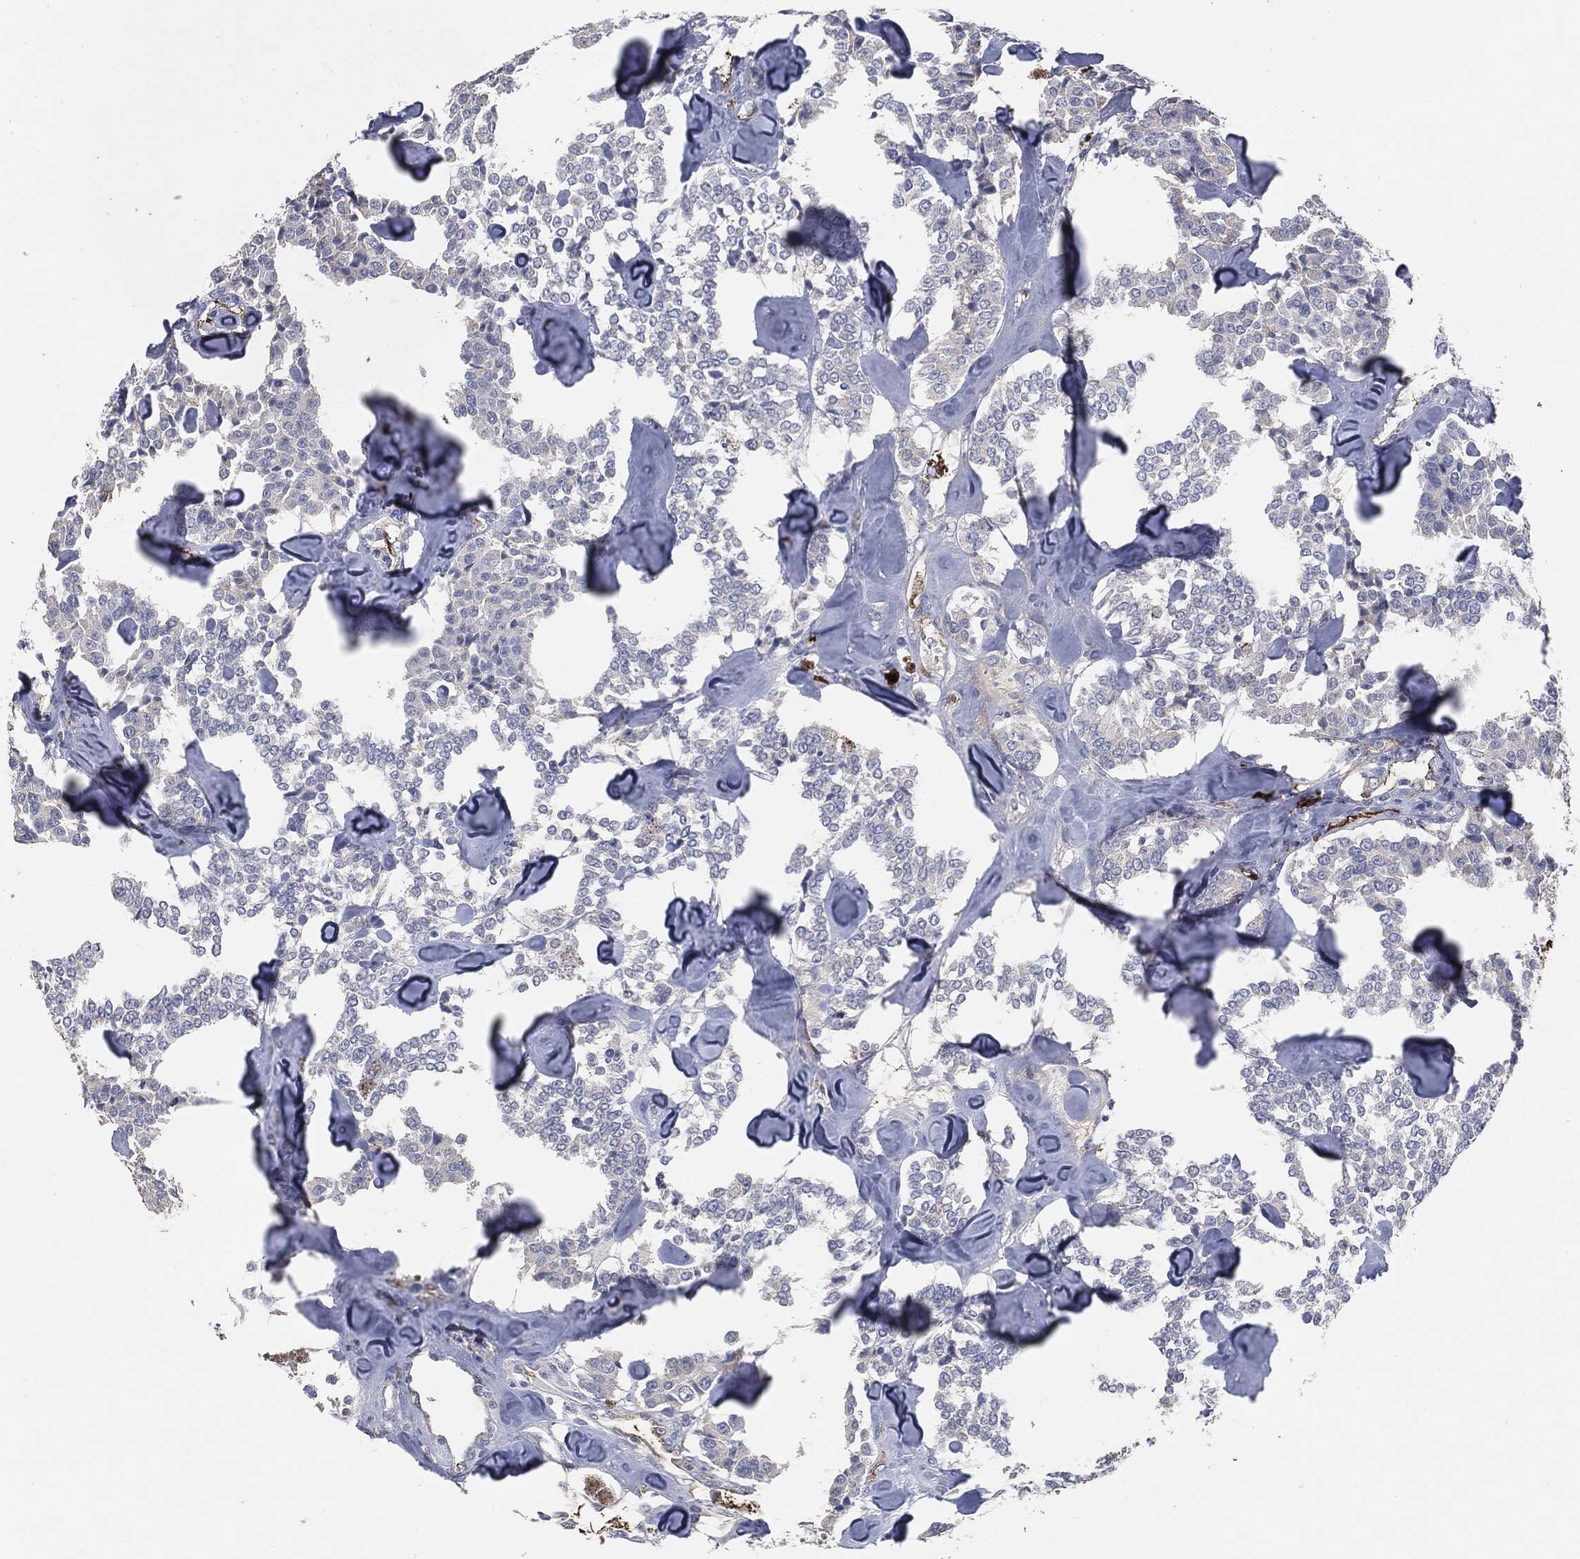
{"staining": {"intensity": "negative", "quantity": "none", "location": "none"}, "tissue": "carcinoid", "cell_type": "Tumor cells", "image_type": "cancer", "snomed": [{"axis": "morphology", "description": "Carcinoid, malignant, NOS"}, {"axis": "topography", "description": "Pancreas"}], "caption": "There is no significant expression in tumor cells of carcinoid (malignant). (Immunohistochemistry (ihc), brightfield microscopy, high magnification).", "gene": "APOB", "patient": {"sex": "male", "age": 41}}